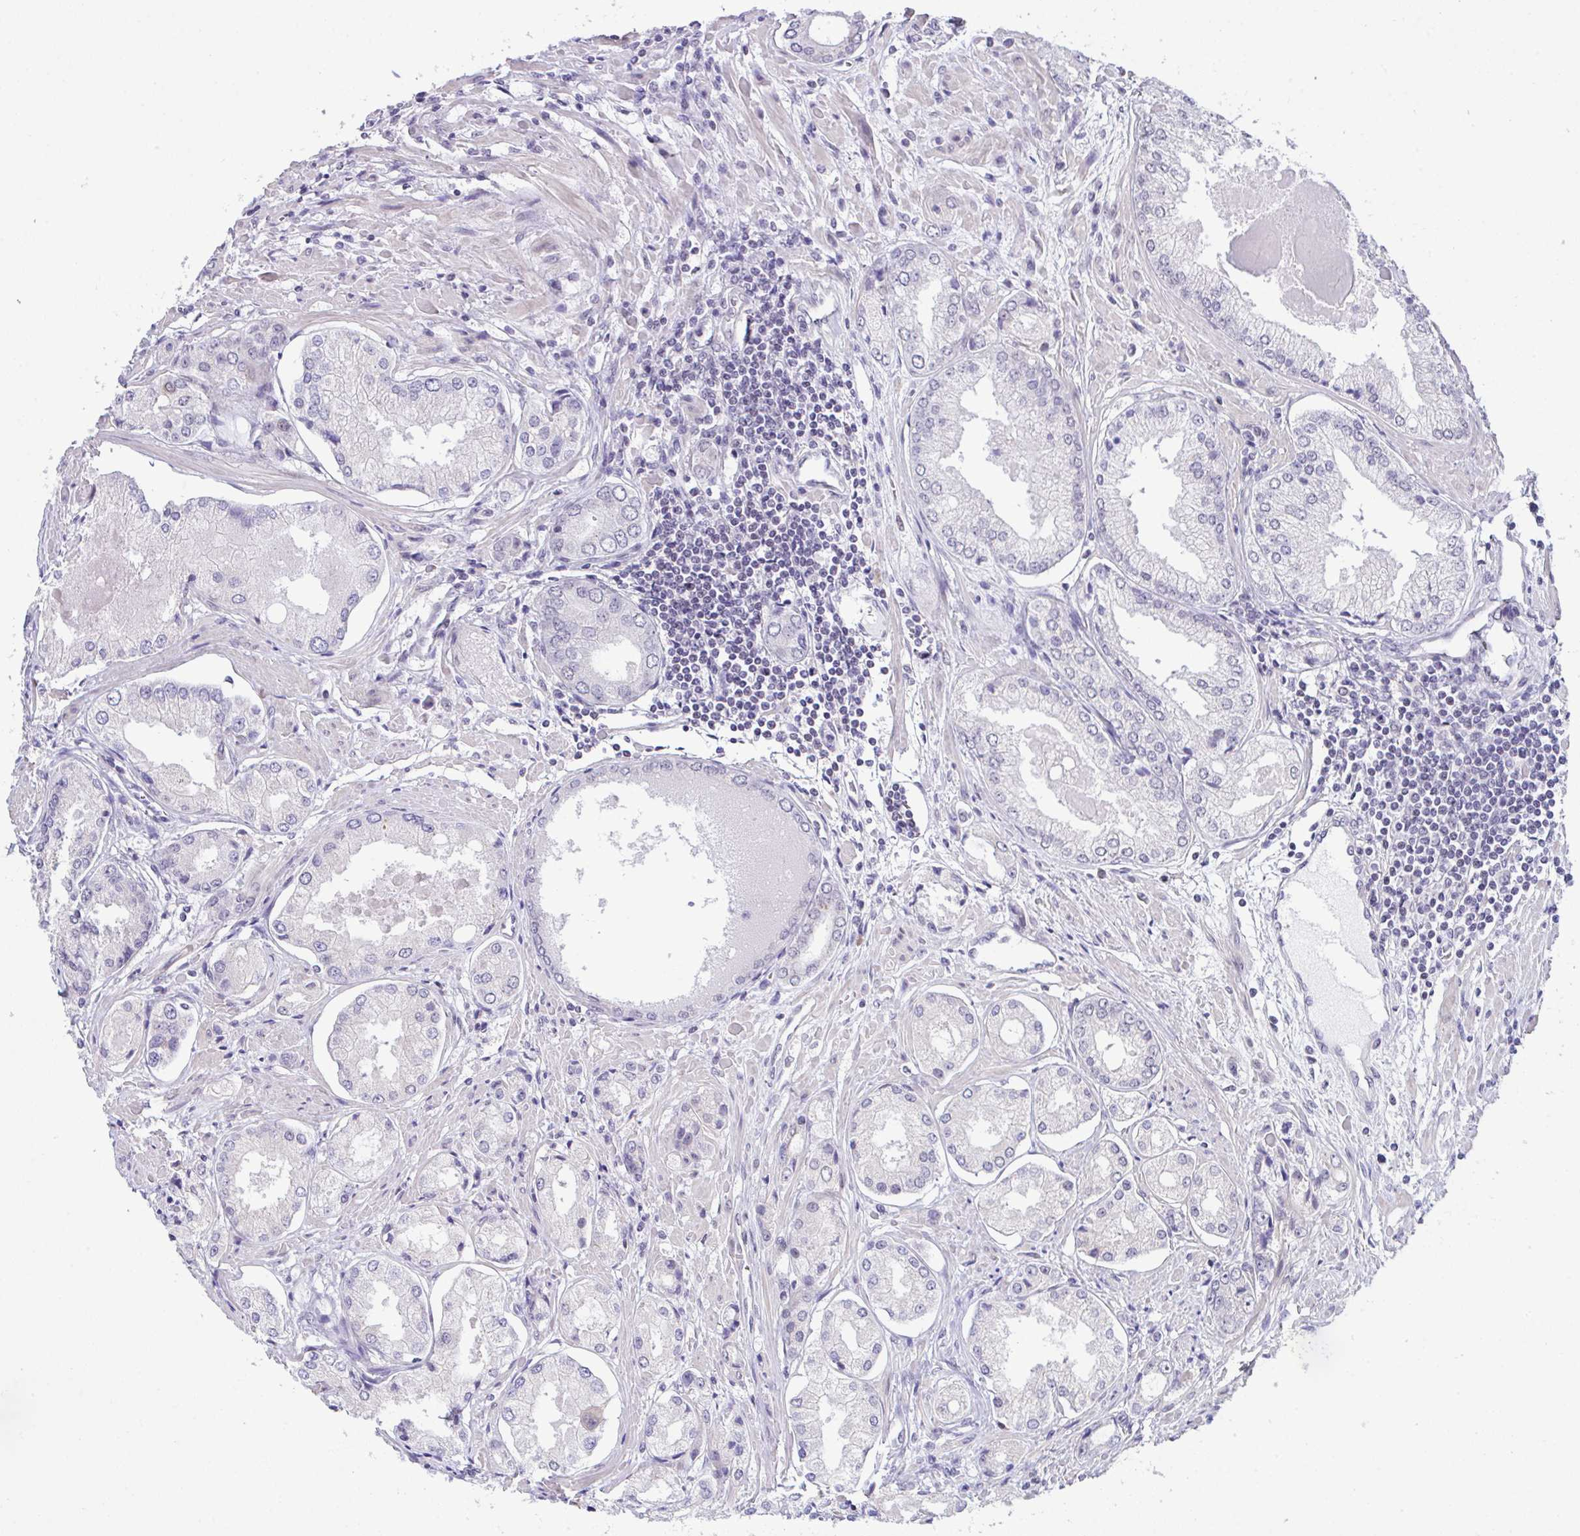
{"staining": {"intensity": "negative", "quantity": "none", "location": "none"}, "tissue": "prostate cancer", "cell_type": "Tumor cells", "image_type": "cancer", "snomed": [{"axis": "morphology", "description": "Adenocarcinoma, Low grade"}, {"axis": "topography", "description": "Prostate"}], "caption": "The immunohistochemistry photomicrograph has no significant positivity in tumor cells of prostate low-grade adenocarcinoma tissue.", "gene": "ATP6V0D2", "patient": {"sex": "male", "age": 68}}